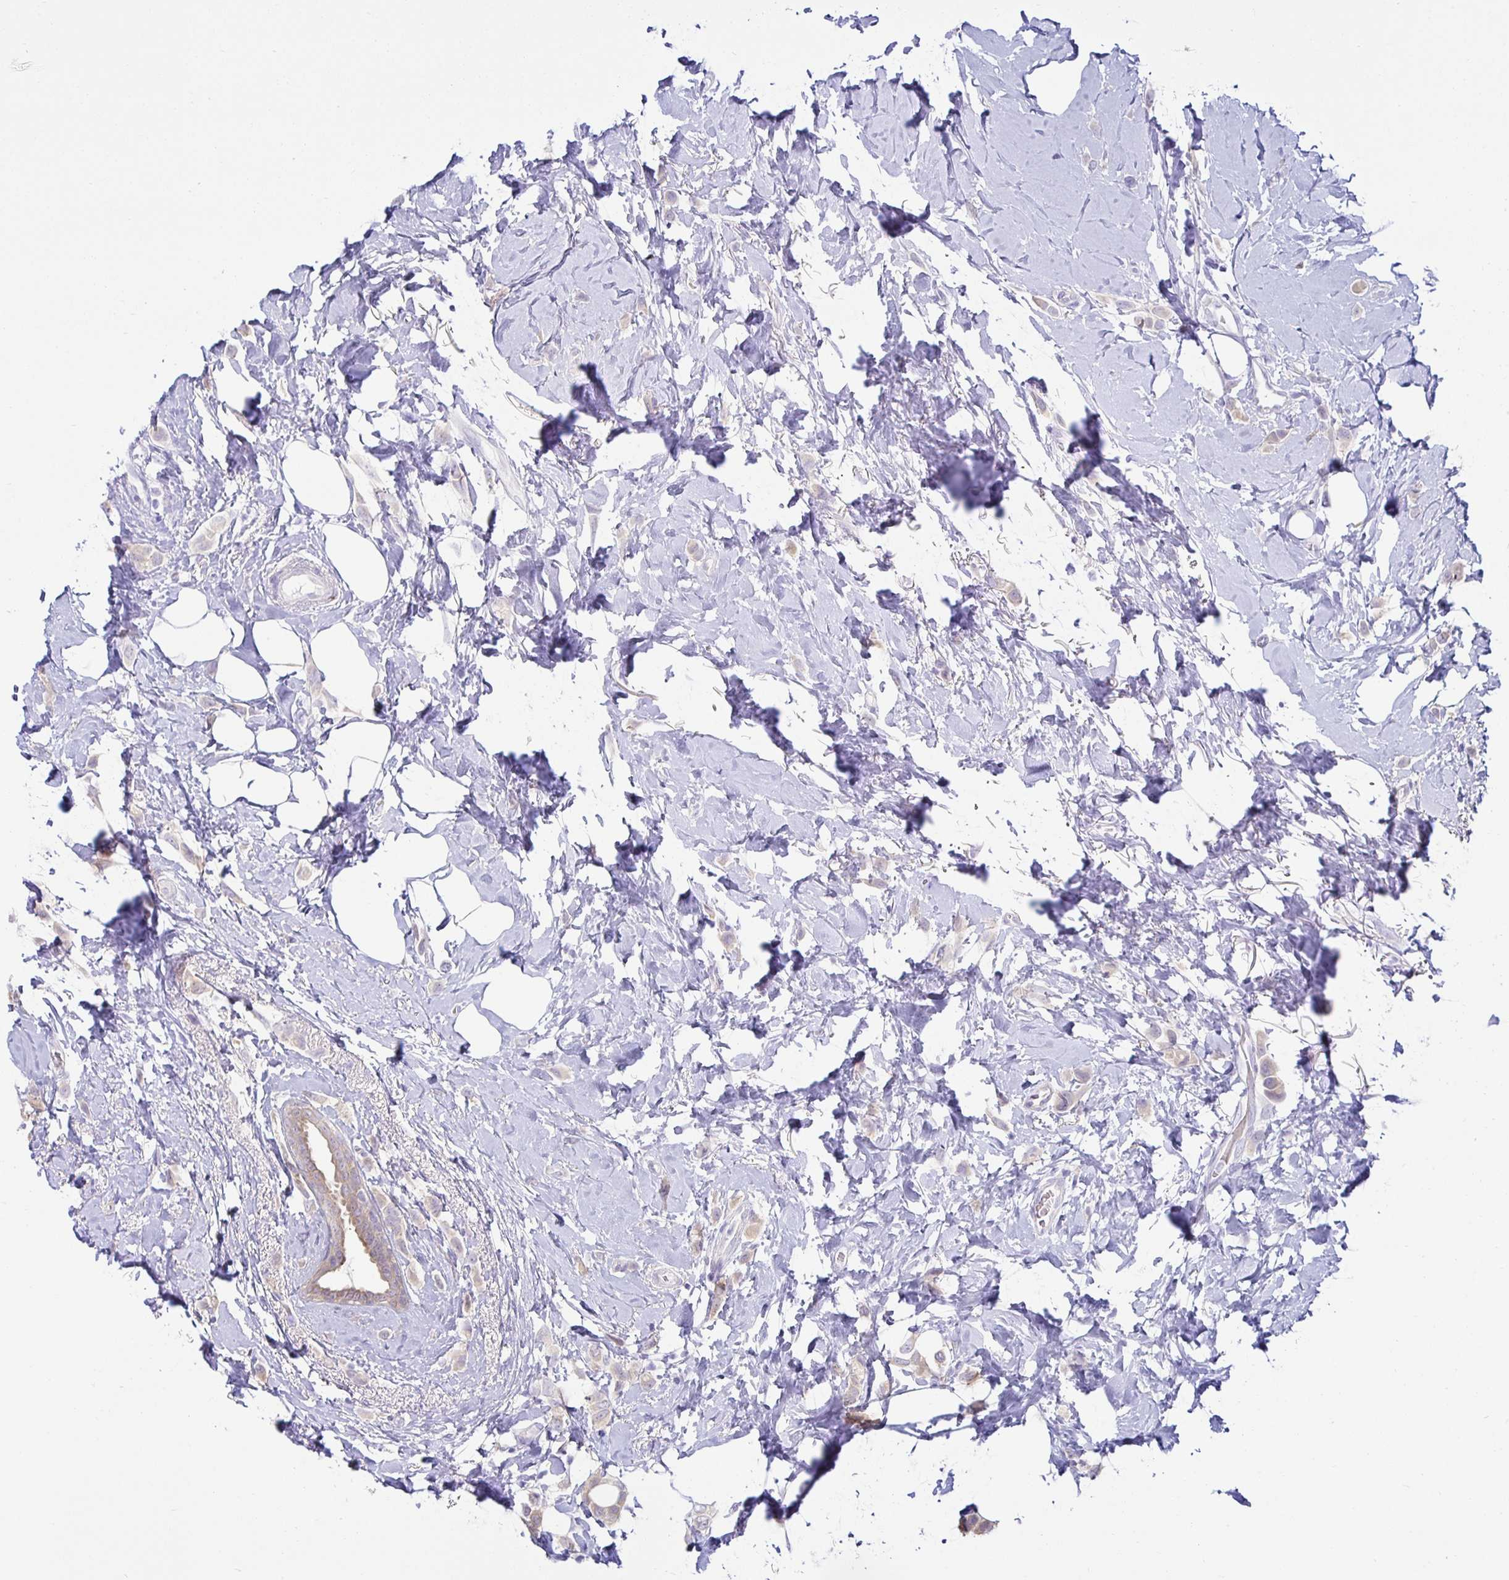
{"staining": {"intensity": "negative", "quantity": "none", "location": "none"}, "tissue": "breast cancer", "cell_type": "Tumor cells", "image_type": "cancer", "snomed": [{"axis": "morphology", "description": "Lobular carcinoma"}, {"axis": "topography", "description": "Breast"}], "caption": "IHC image of neoplastic tissue: breast lobular carcinoma stained with DAB reveals no significant protein expression in tumor cells.", "gene": "MON2", "patient": {"sex": "female", "age": 66}}